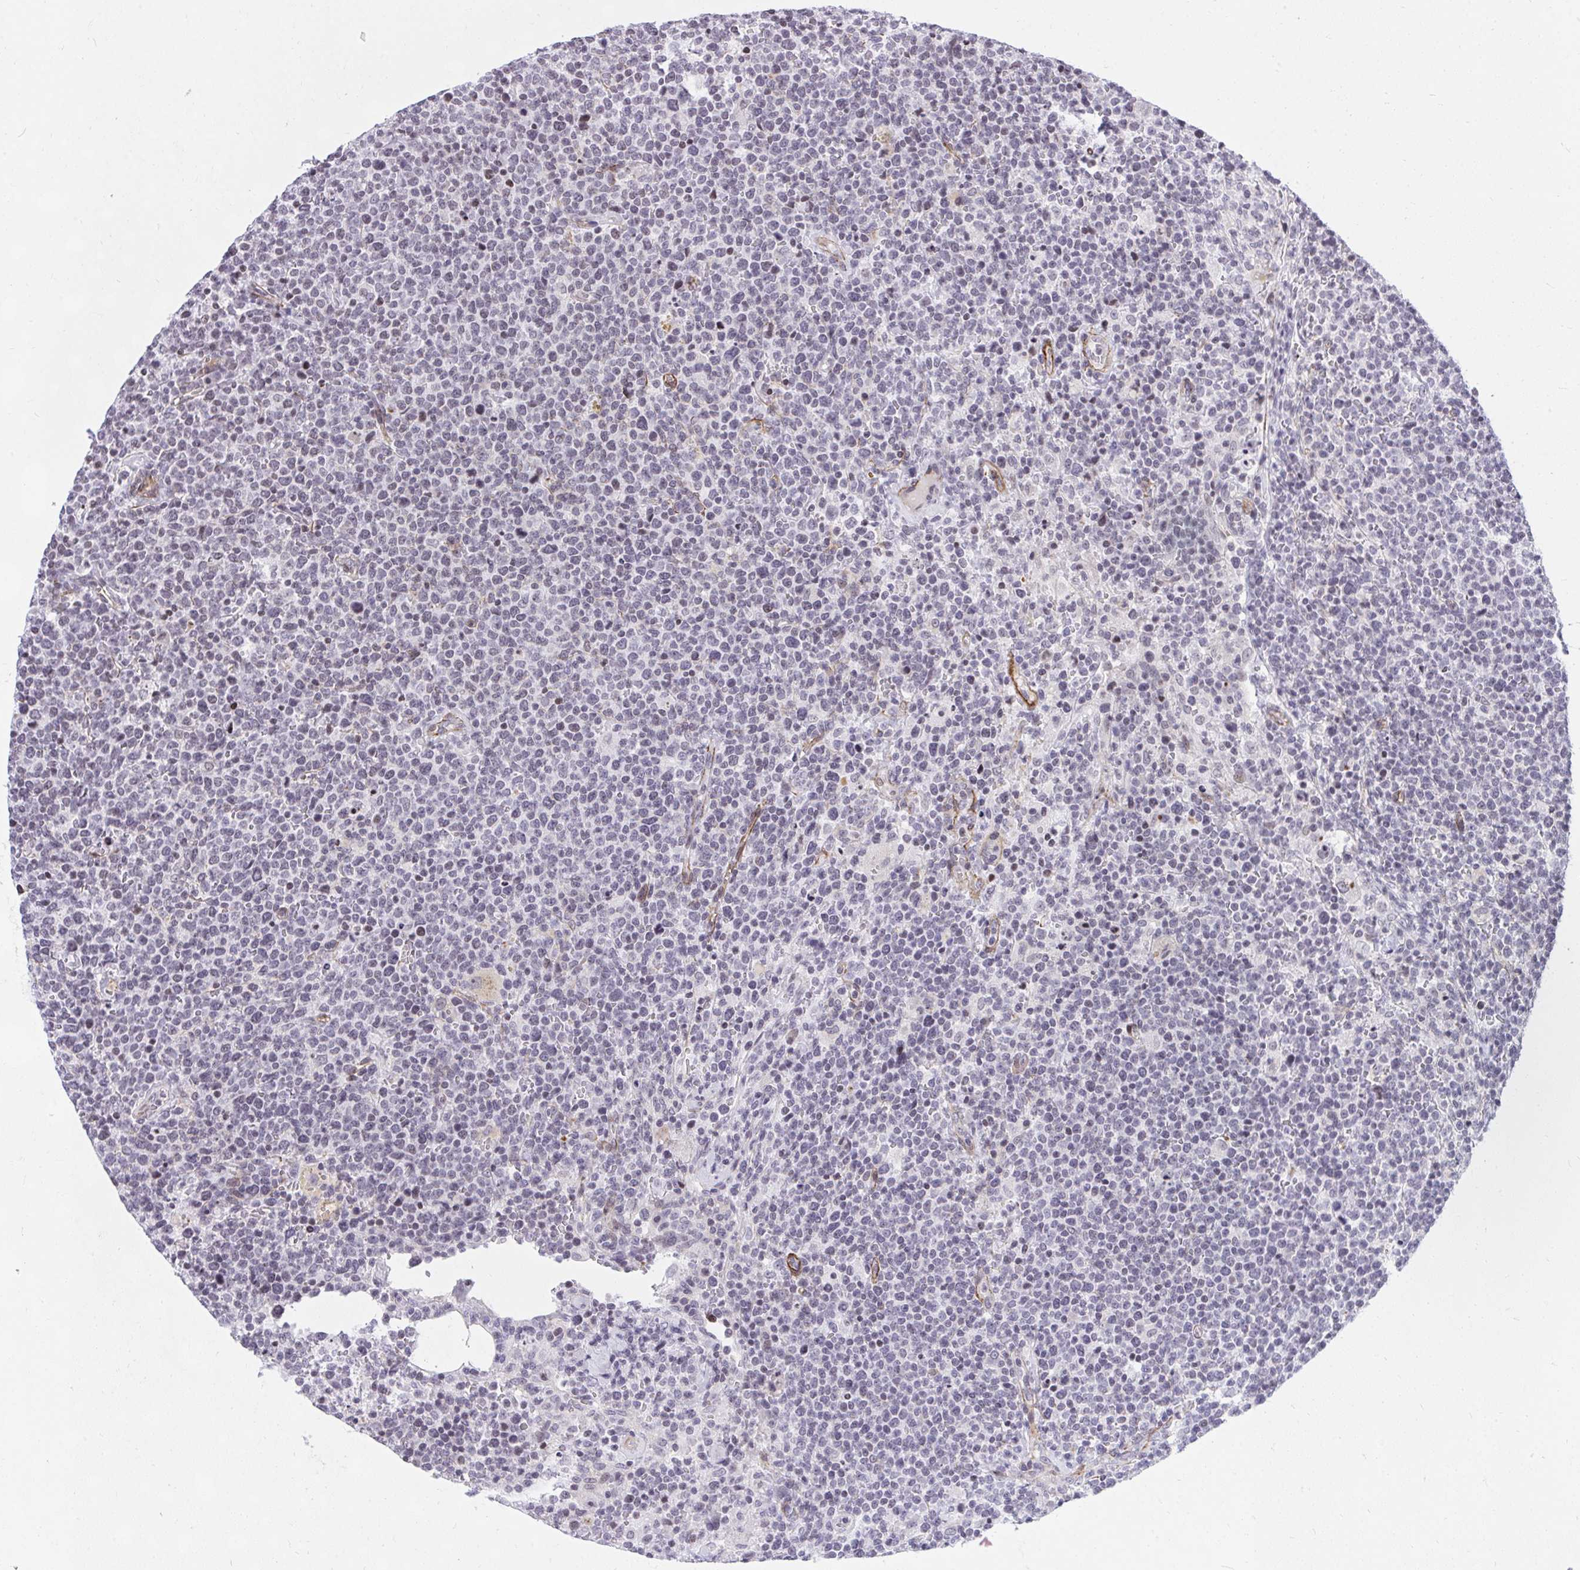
{"staining": {"intensity": "negative", "quantity": "none", "location": "none"}, "tissue": "lymphoma", "cell_type": "Tumor cells", "image_type": "cancer", "snomed": [{"axis": "morphology", "description": "Malignant lymphoma, non-Hodgkin's type, High grade"}, {"axis": "topography", "description": "Lymph node"}], "caption": "Immunohistochemistry micrograph of neoplastic tissue: human malignant lymphoma, non-Hodgkin's type (high-grade) stained with DAB (3,3'-diaminobenzidine) displays no significant protein positivity in tumor cells.", "gene": "KCNN4", "patient": {"sex": "male", "age": 61}}